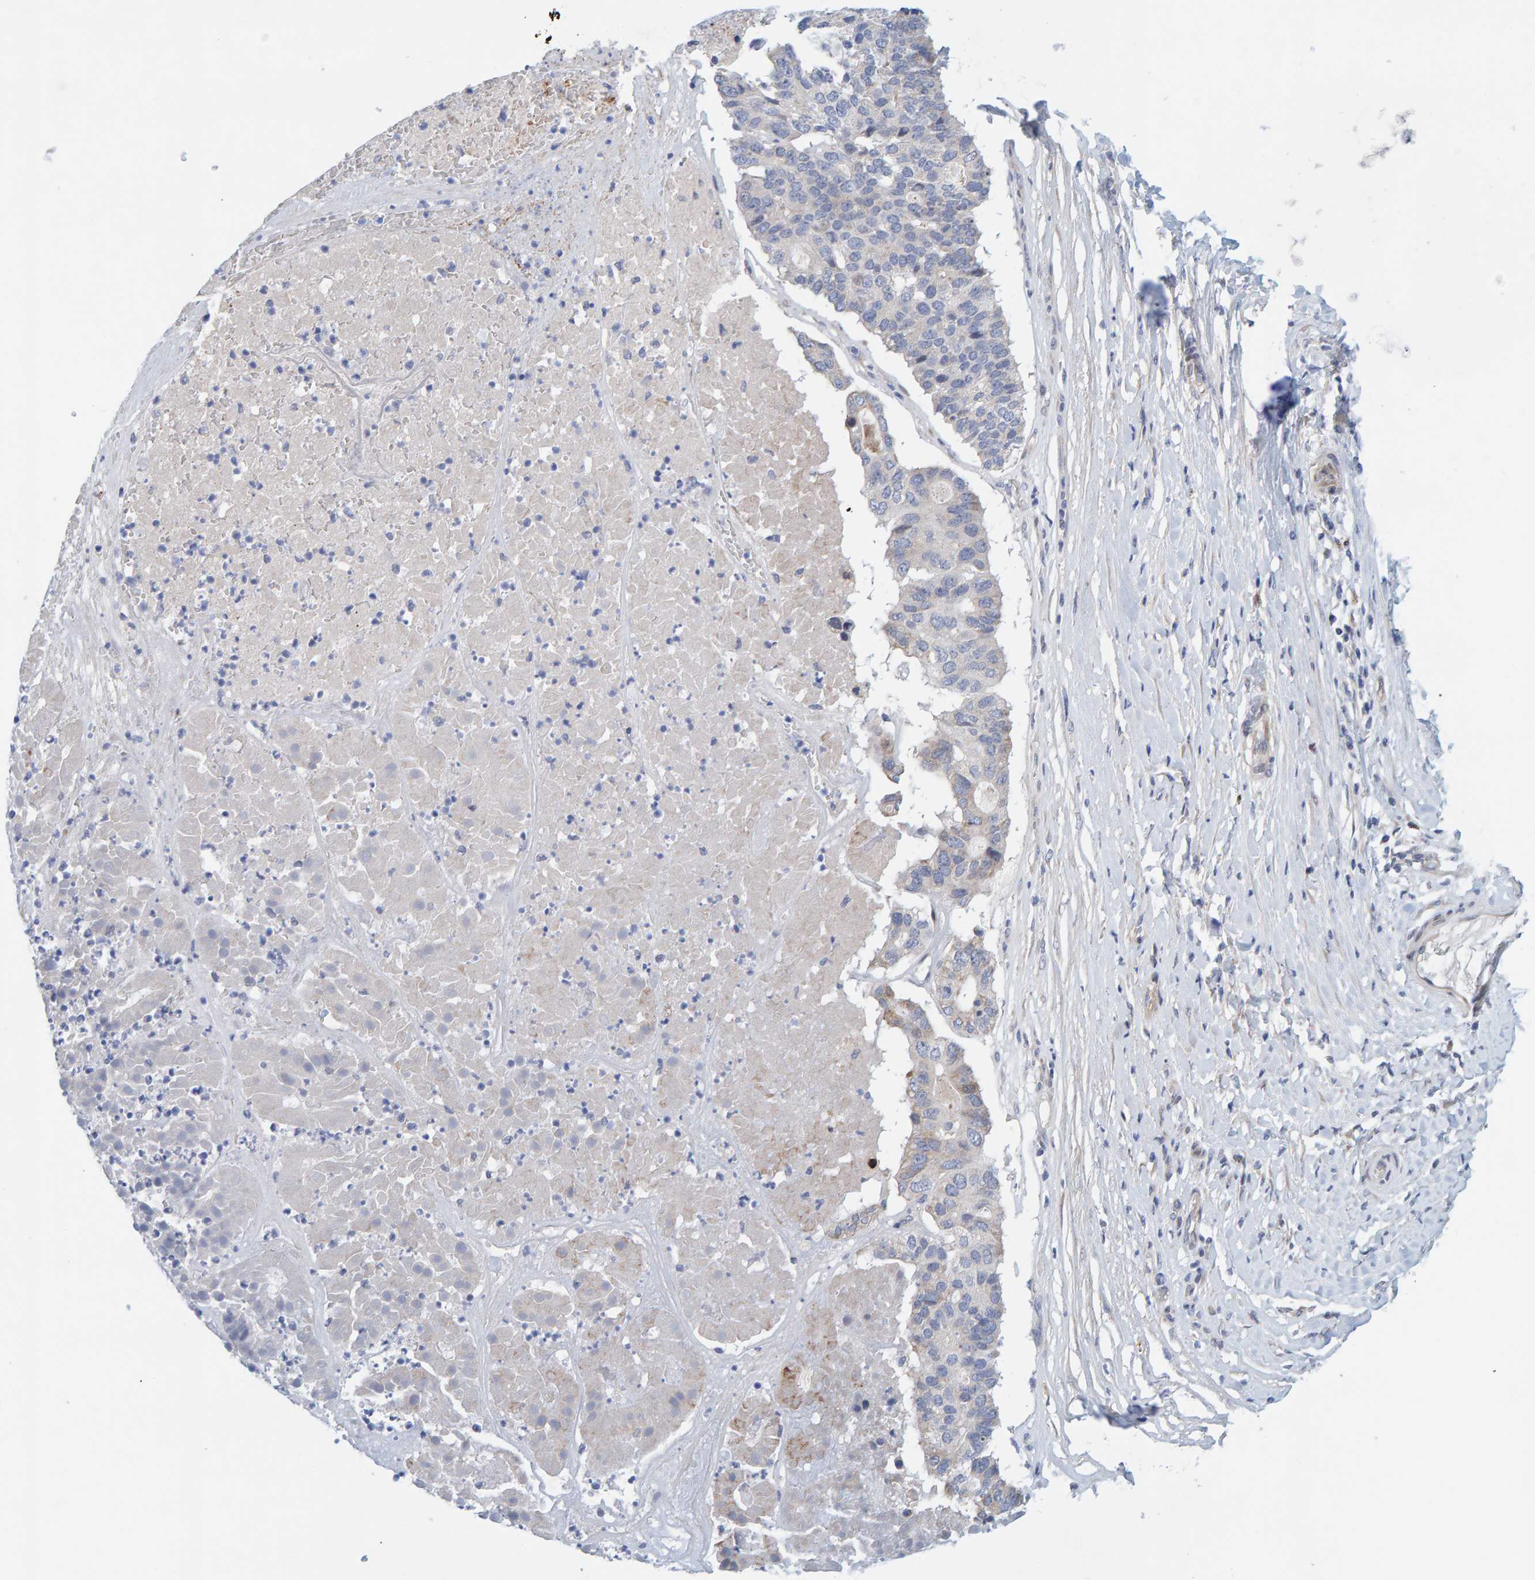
{"staining": {"intensity": "negative", "quantity": "none", "location": "none"}, "tissue": "pancreatic cancer", "cell_type": "Tumor cells", "image_type": "cancer", "snomed": [{"axis": "morphology", "description": "Adenocarcinoma, NOS"}, {"axis": "topography", "description": "Pancreas"}], "caption": "An IHC photomicrograph of pancreatic cancer is shown. There is no staining in tumor cells of pancreatic cancer.", "gene": "ZC3H3", "patient": {"sex": "male", "age": 50}}